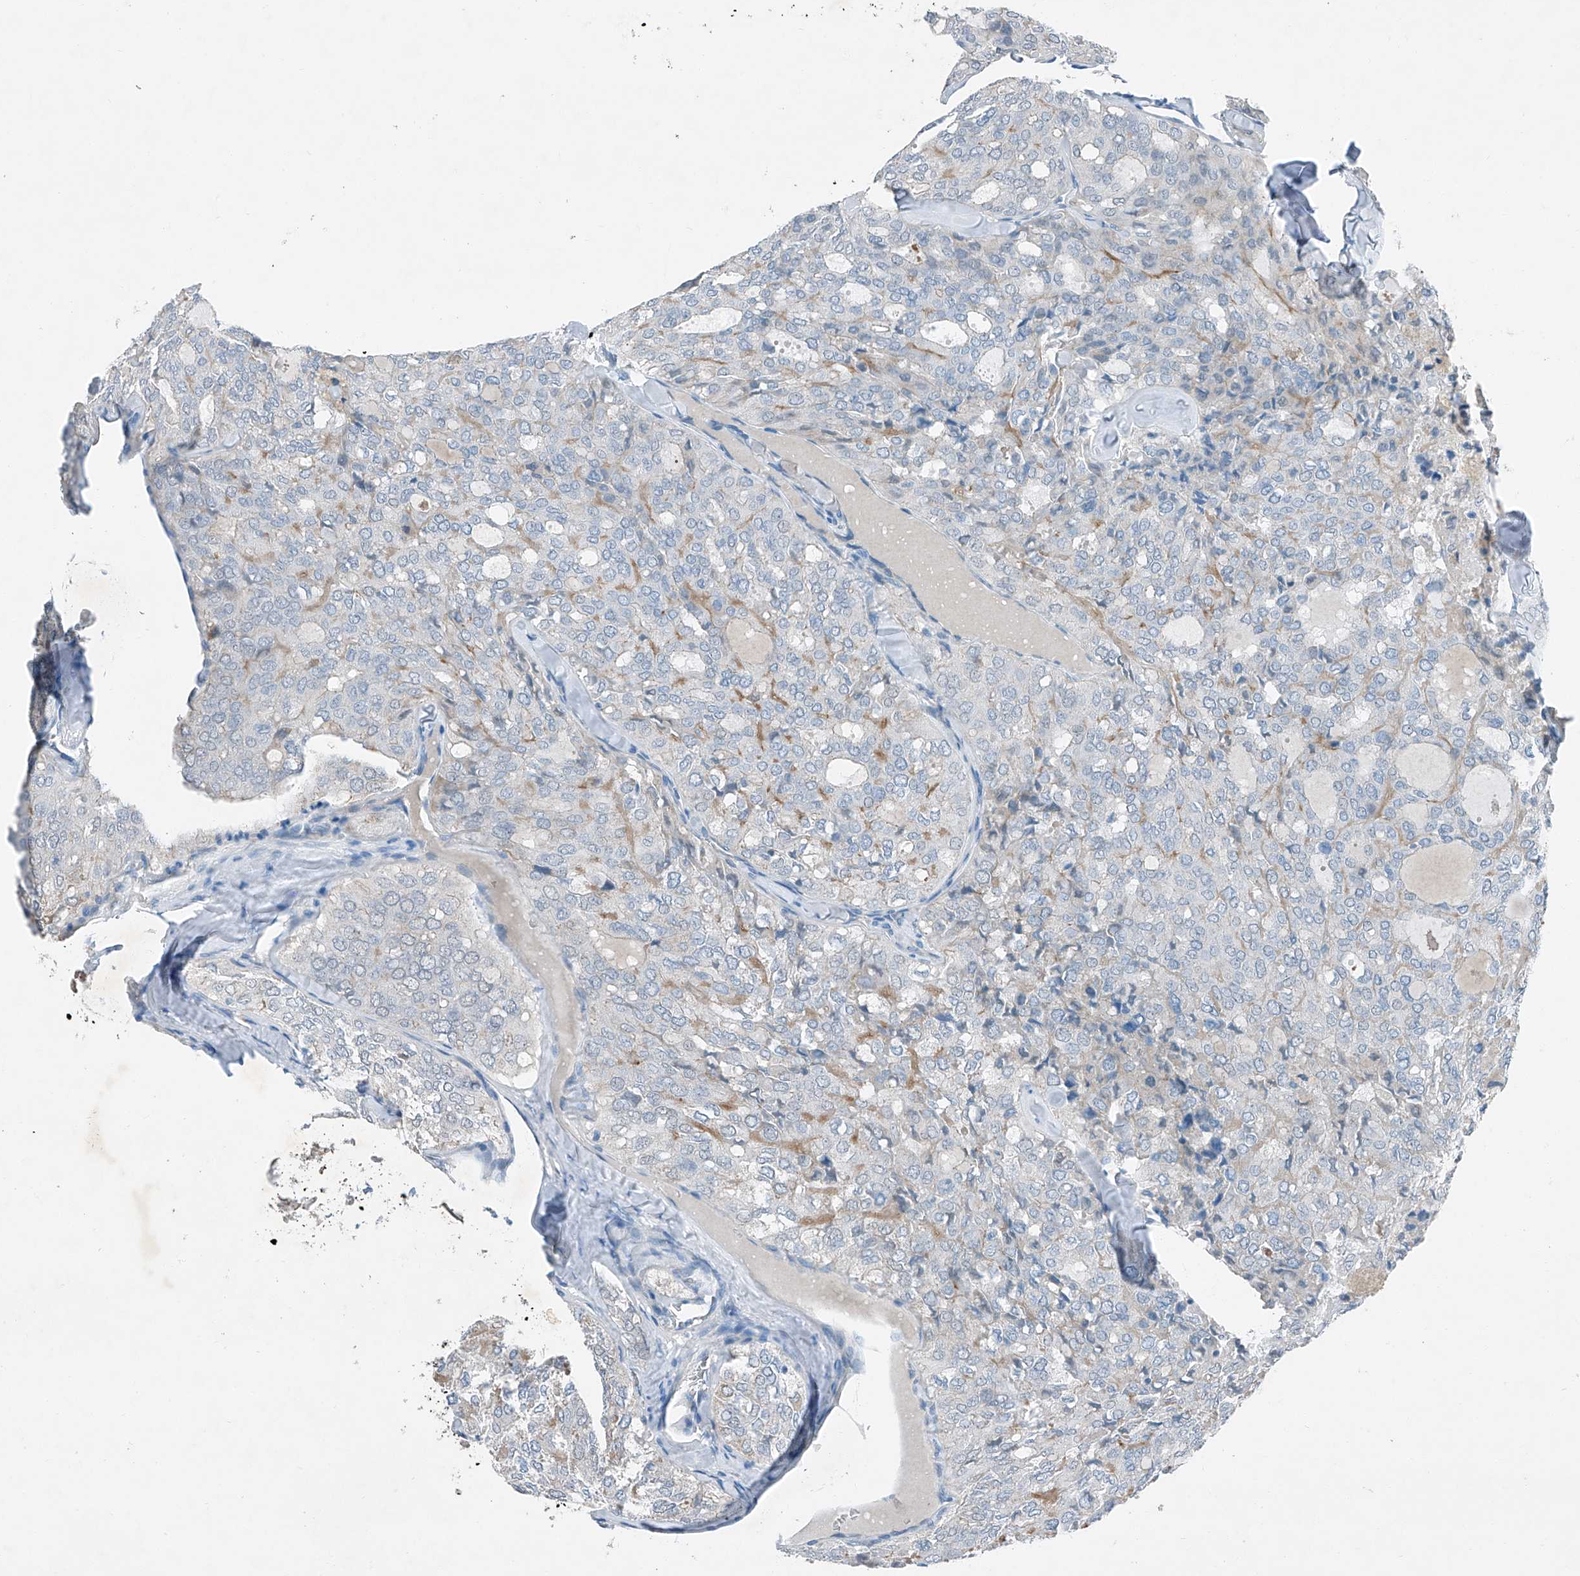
{"staining": {"intensity": "weak", "quantity": "<25%", "location": "cytoplasmic/membranous"}, "tissue": "thyroid cancer", "cell_type": "Tumor cells", "image_type": "cancer", "snomed": [{"axis": "morphology", "description": "Follicular adenoma carcinoma, NOS"}, {"axis": "topography", "description": "Thyroid gland"}], "caption": "Thyroid cancer (follicular adenoma carcinoma) was stained to show a protein in brown. There is no significant staining in tumor cells.", "gene": "MDGA1", "patient": {"sex": "male", "age": 75}}